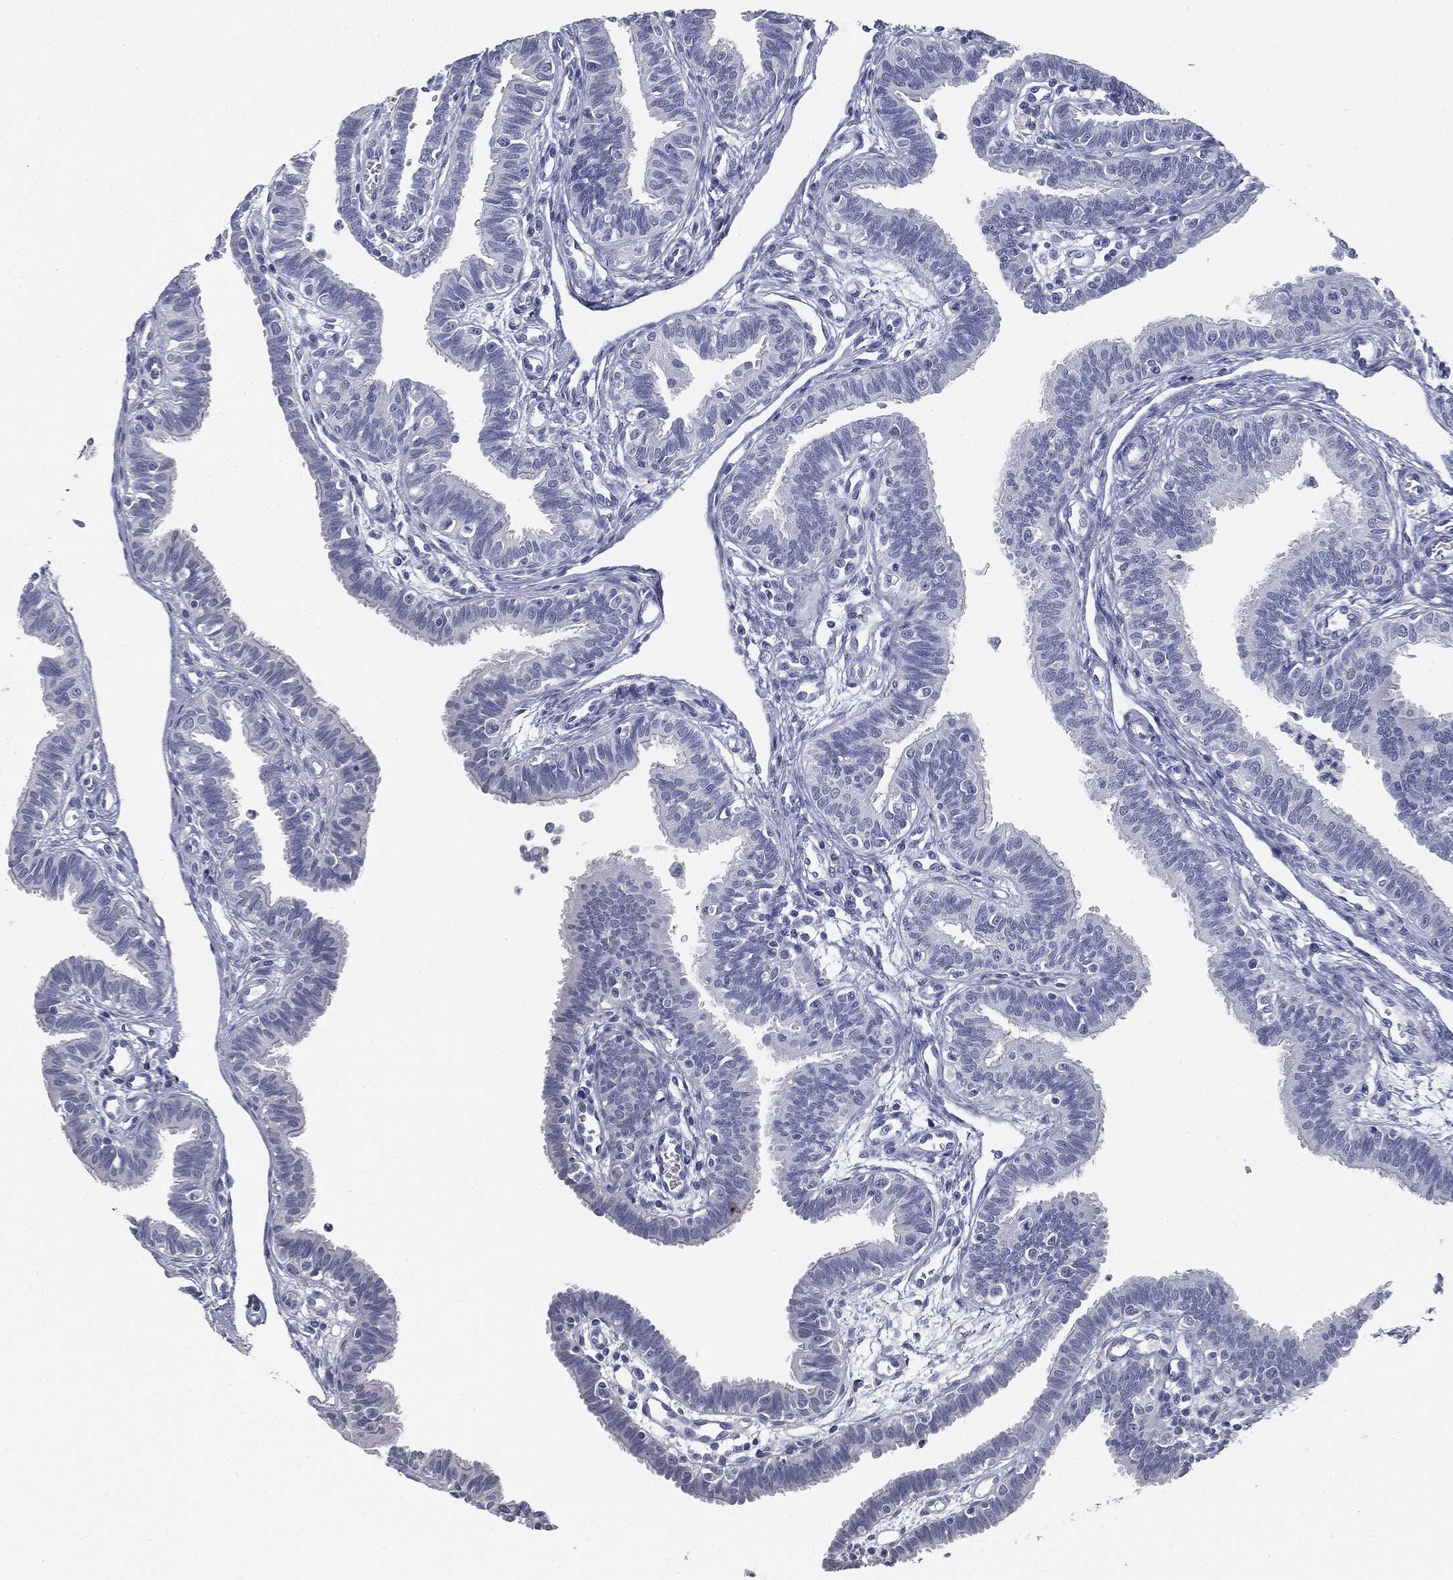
{"staining": {"intensity": "negative", "quantity": "none", "location": "none"}, "tissue": "fallopian tube", "cell_type": "Glandular cells", "image_type": "normal", "snomed": [{"axis": "morphology", "description": "Normal tissue, NOS"}, {"axis": "topography", "description": "Fallopian tube"}], "caption": "High power microscopy histopathology image of an IHC micrograph of benign fallopian tube, revealing no significant positivity in glandular cells.", "gene": "MUC5AC", "patient": {"sex": "female", "age": 36}}